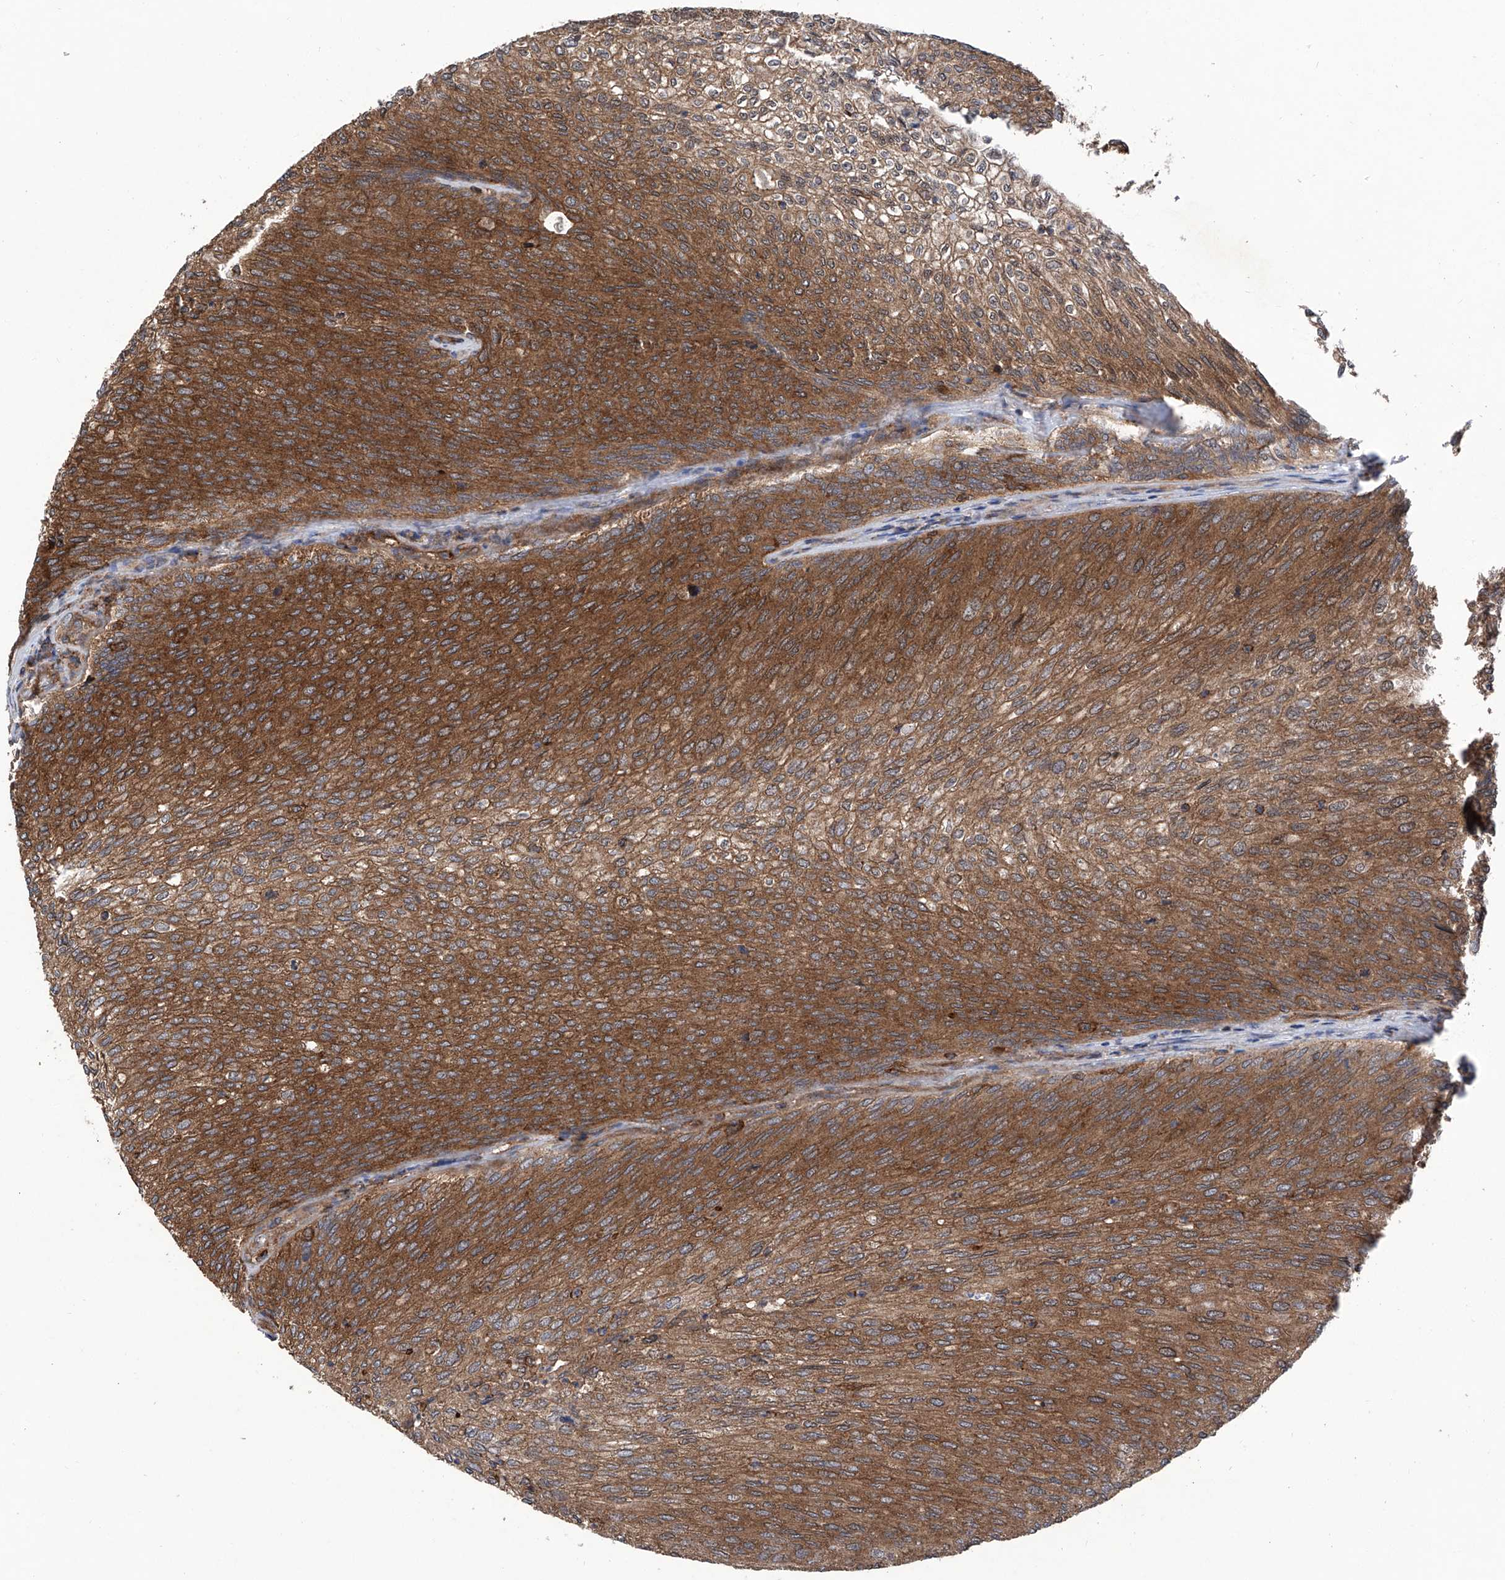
{"staining": {"intensity": "strong", "quantity": ">75%", "location": "cytoplasmic/membranous"}, "tissue": "urothelial cancer", "cell_type": "Tumor cells", "image_type": "cancer", "snomed": [{"axis": "morphology", "description": "Urothelial carcinoma, Low grade"}, {"axis": "topography", "description": "Urinary bladder"}], "caption": "Immunohistochemistry (IHC) (DAB) staining of human urothelial cancer exhibits strong cytoplasmic/membranous protein positivity in about >75% of tumor cells.", "gene": "SMAP1", "patient": {"sex": "female", "age": 79}}